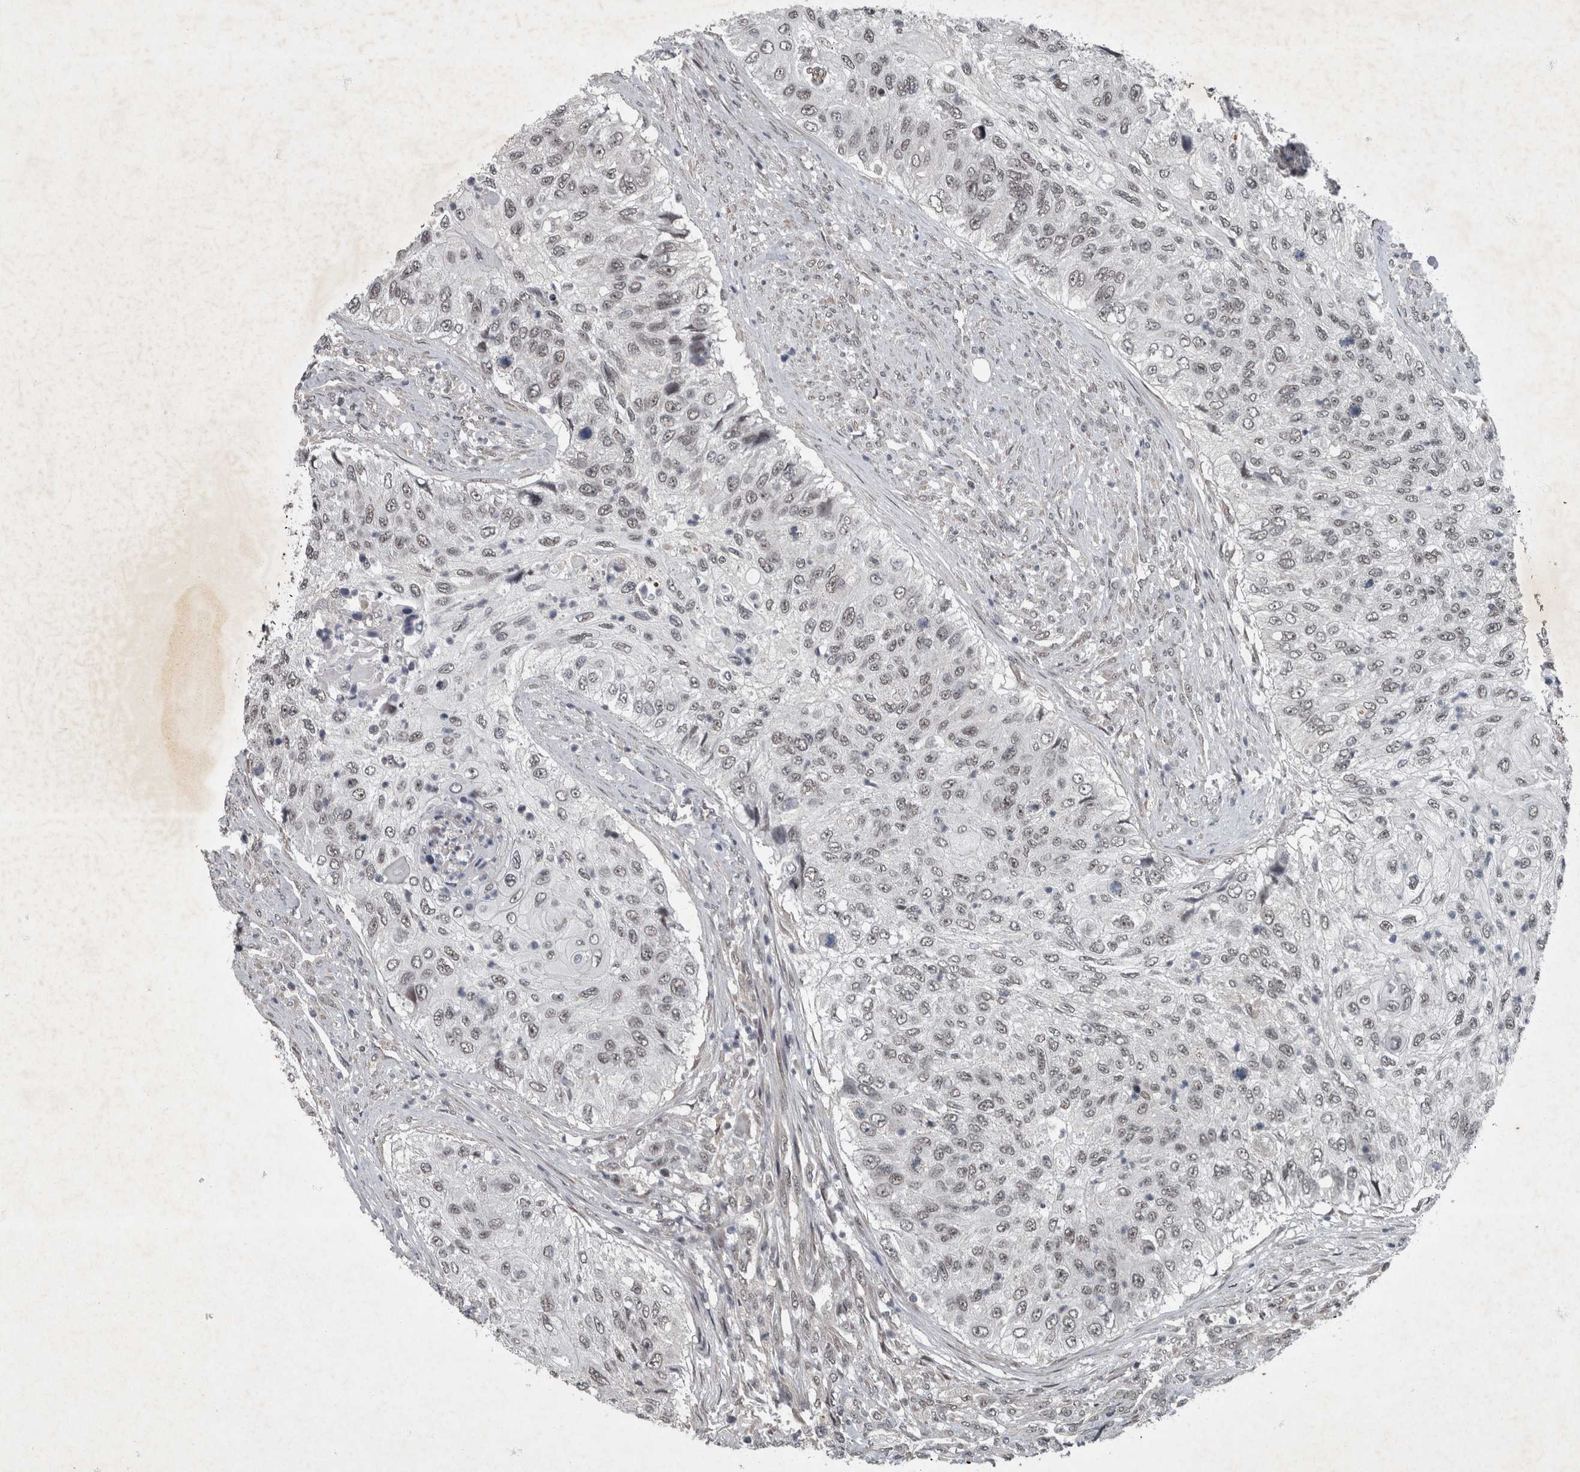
{"staining": {"intensity": "weak", "quantity": ">75%", "location": "nuclear"}, "tissue": "urothelial cancer", "cell_type": "Tumor cells", "image_type": "cancer", "snomed": [{"axis": "morphology", "description": "Urothelial carcinoma, High grade"}, {"axis": "topography", "description": "Urinary bladder"}], "caption": "This image demonstrates IHC staining of urothelial carcinoma (high-grade), with low weak nuclear staining in about >75% of tumor cells.", "gene": "WDR33", "patient": {"sex": "female", "age": 60}}